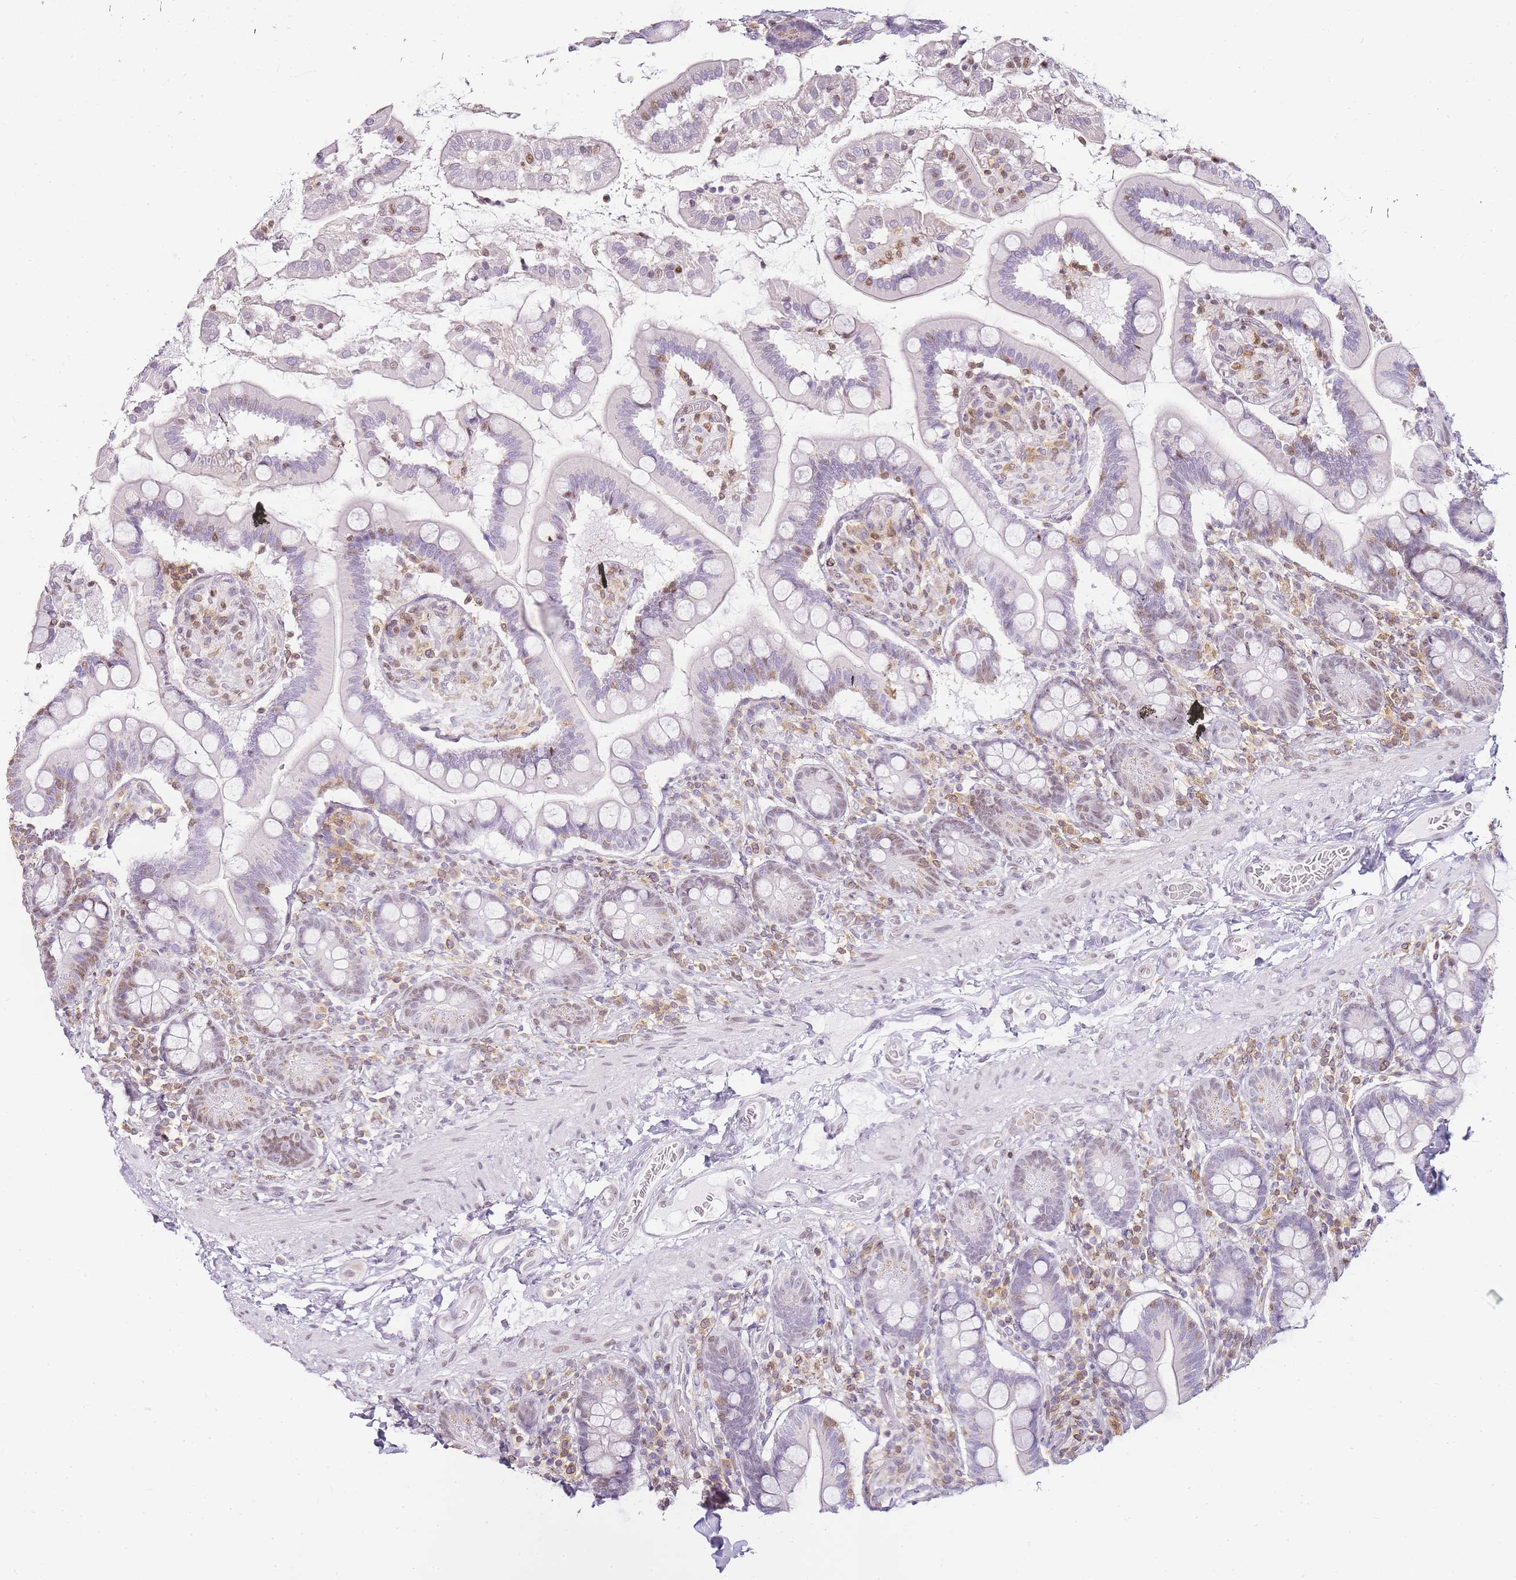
{"staining": {"intensity": "weak", "quantity": "<25%", "location": "nuclear"}, "tissue": "small intestine", "cell_type": "Glandular cells", "image_type": "normal", "snomed": [{"axis": "morphology", "description": "Normal tissue, NOS"}, {"axis": "topography", "description": "Small intestine"}], "caption": "IHC of normal small intestine reveals no positivity in glandular cells. (DAB (3,3'-diaminobenzidine) immunohistochemistry (IHC), high magnification).", "gene": "JAKMIP1", "patient": {"sex": "female", "age": 64}}